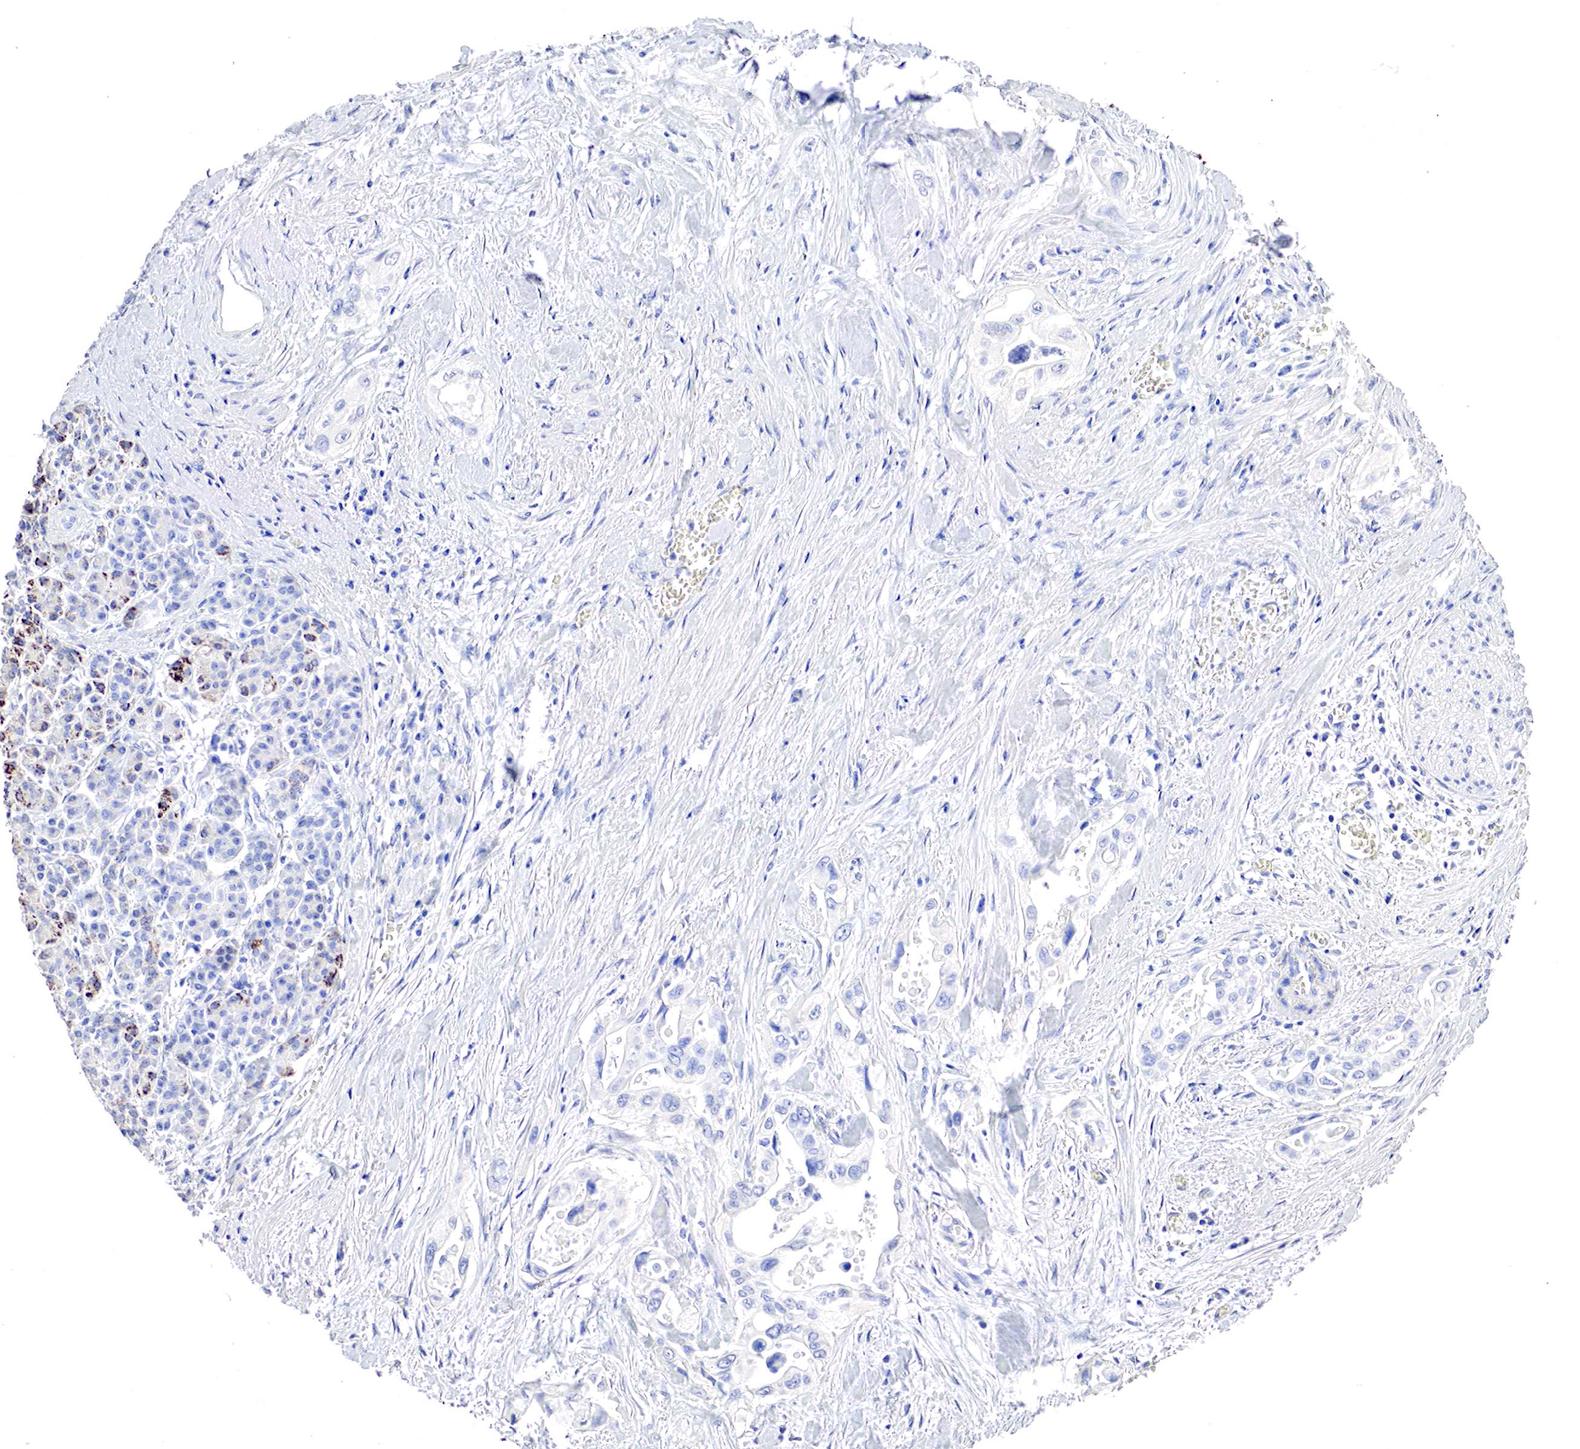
{"staining": {"intensity": "negative", "quantity": "none", "location": "none"}, "tissue": "pancreatic cancer", "cell_type": "Tumor cells", "image_type": "cancer", "snomed": [{"axis": "morphology", "description": "Adenocarcinoma, NOS"}, {"axis": "topography", "description": "Pancreas"}], "caption": "High magnification brightfield microscopy of pancreatic cancer stained with DAB (brown) and counterstained with hematoxylin (blue): tumor cells show no significant positivity.", "gene": "OTC", "patient": {"sex": "male", "age": 77}}